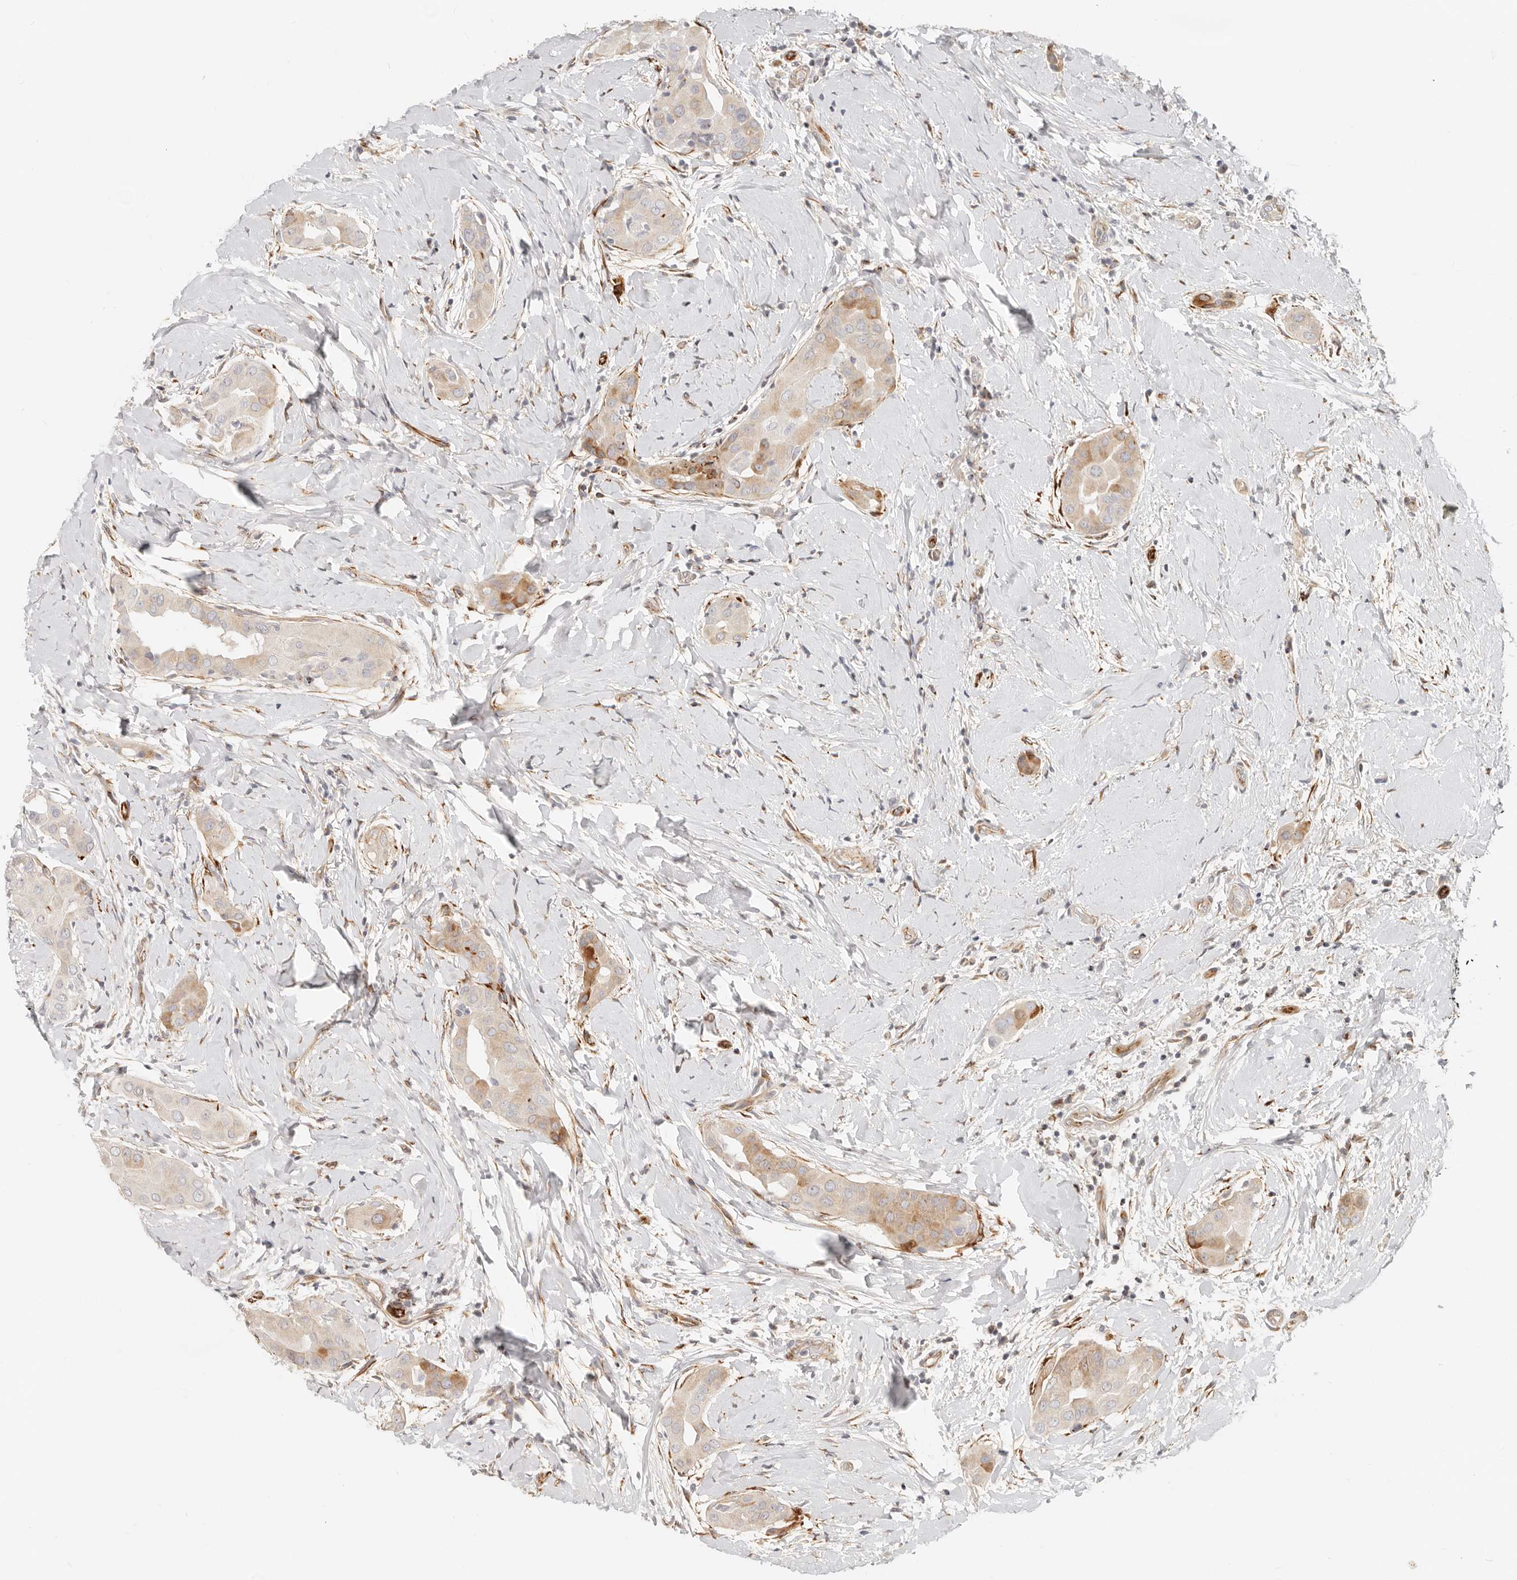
{"staining": {"intensity": "moderate", "quantity": "25%-75%", "location": "cytoplasmic/membranous"}, "tissue": "thyroid cancer", "cell_type": "Tumor cells", "image_type": "cancer", "snomed": [{"axis": "morphology", "description": "Papillary adenocarcinoma, NOS"}, {"axis": "topography", "description": "Thyroid gland"}], "caption": "High-magnification brightfield microscopy of papillary adenocarcinoma (thyroid) stained with DAB (brown) and counterstained with hematoxylin (blue). tumor cells exhibit moderate cytoplasmic/membranous staining is identified in approximately25%-75% of cells.", "gene": "SASS6", "patient": {"sex": "male", "age": 33}}